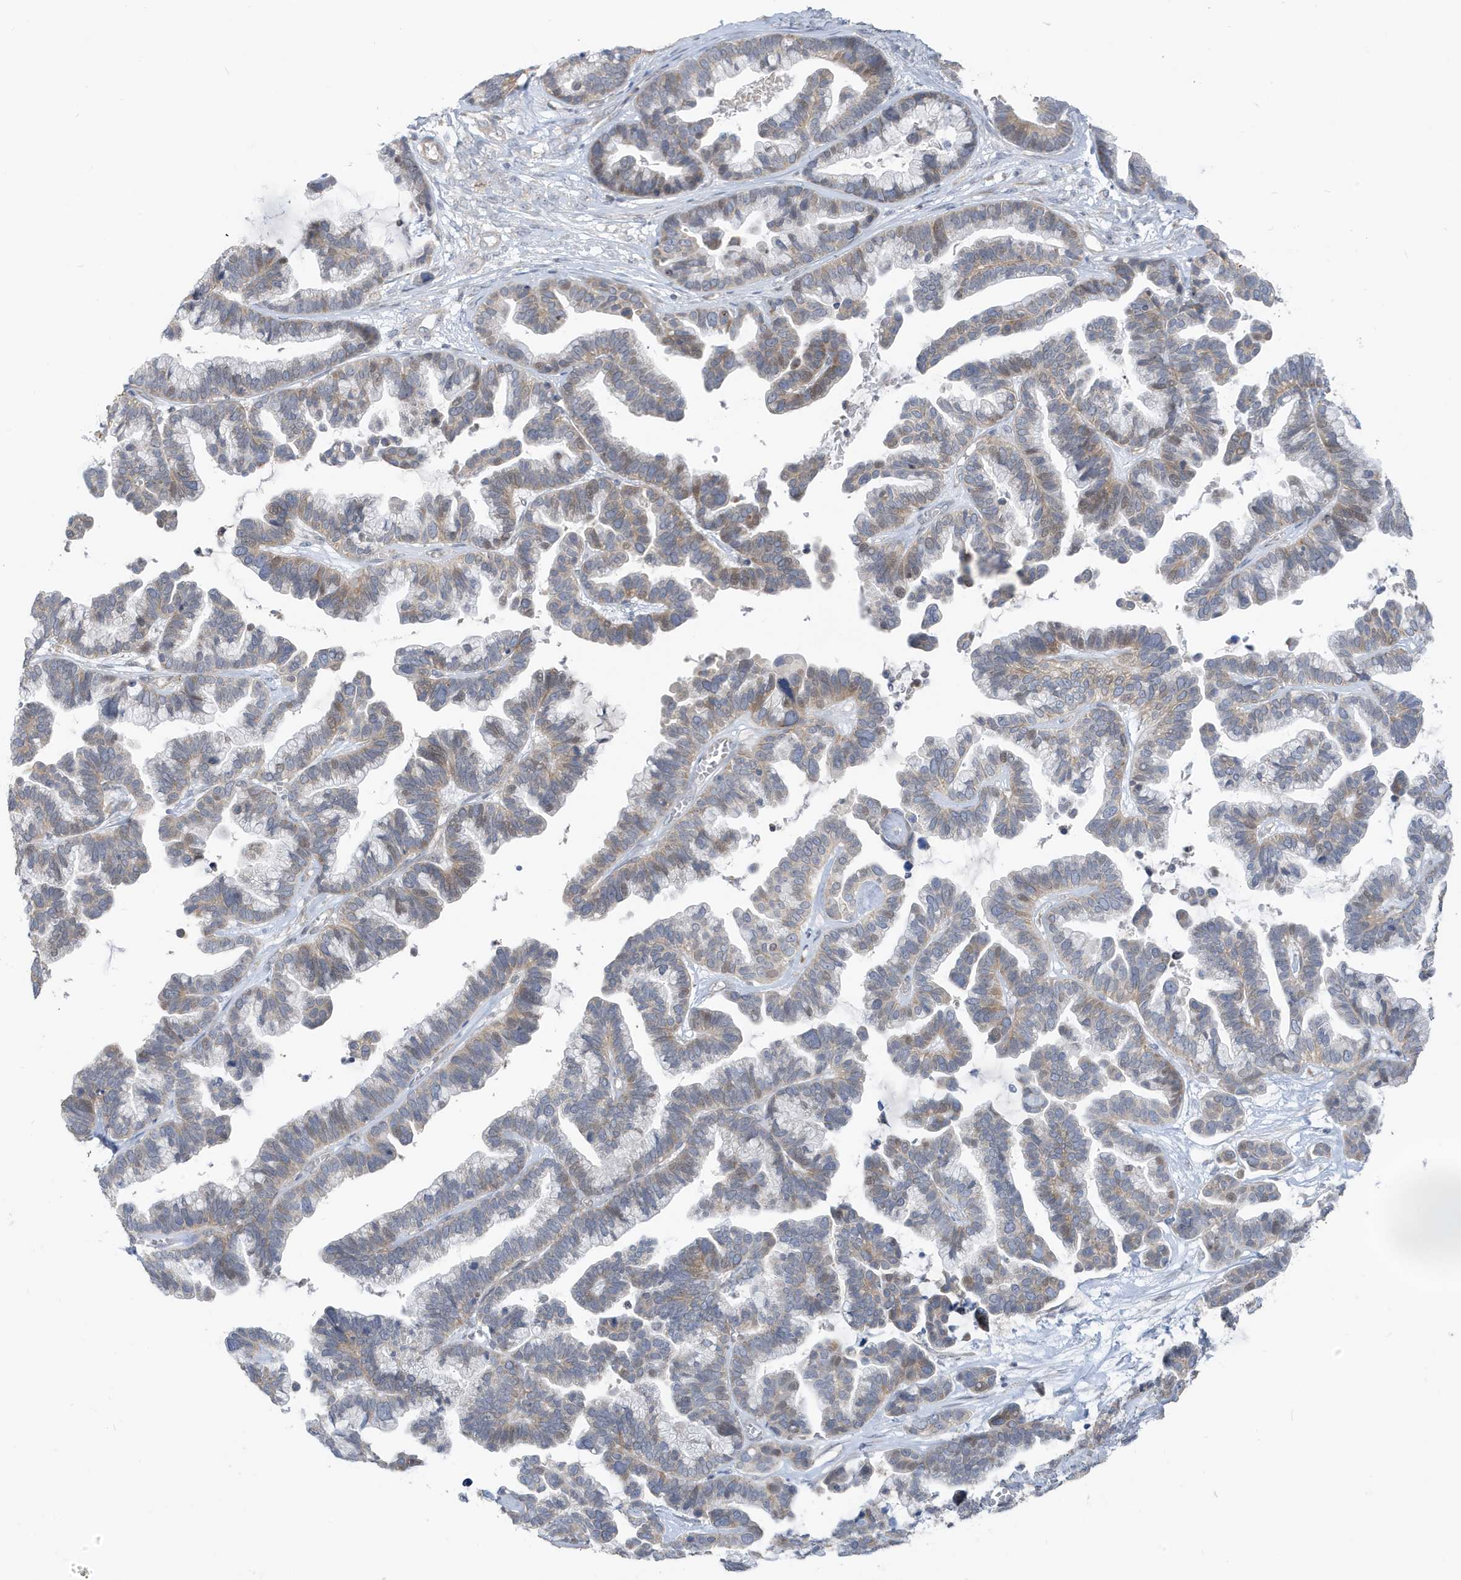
{"staining": {"intensity": "weak", "quantity": "25%-75%", "location": "cytoplasmic/membranous"}, "tissue": "ovarian cancer", "cell_type": "Tumor cells", "image_type": "cancer", "snomed": [{"axis": "morphology", "description": "Cystadenocarcinoma, serous, NOS"}, {"axis": "topography", "description": "Ovary"}], "caption": "There is low levels of weak cytoplasmic/membranous staining in tumor cells of ovarian cancer (serous cystadenocarcinoma), as demonstrated by immunohistochemical staining (brown color).", "gene": "ATP13A5", "patient": {"sex": "female", "age": 56}}